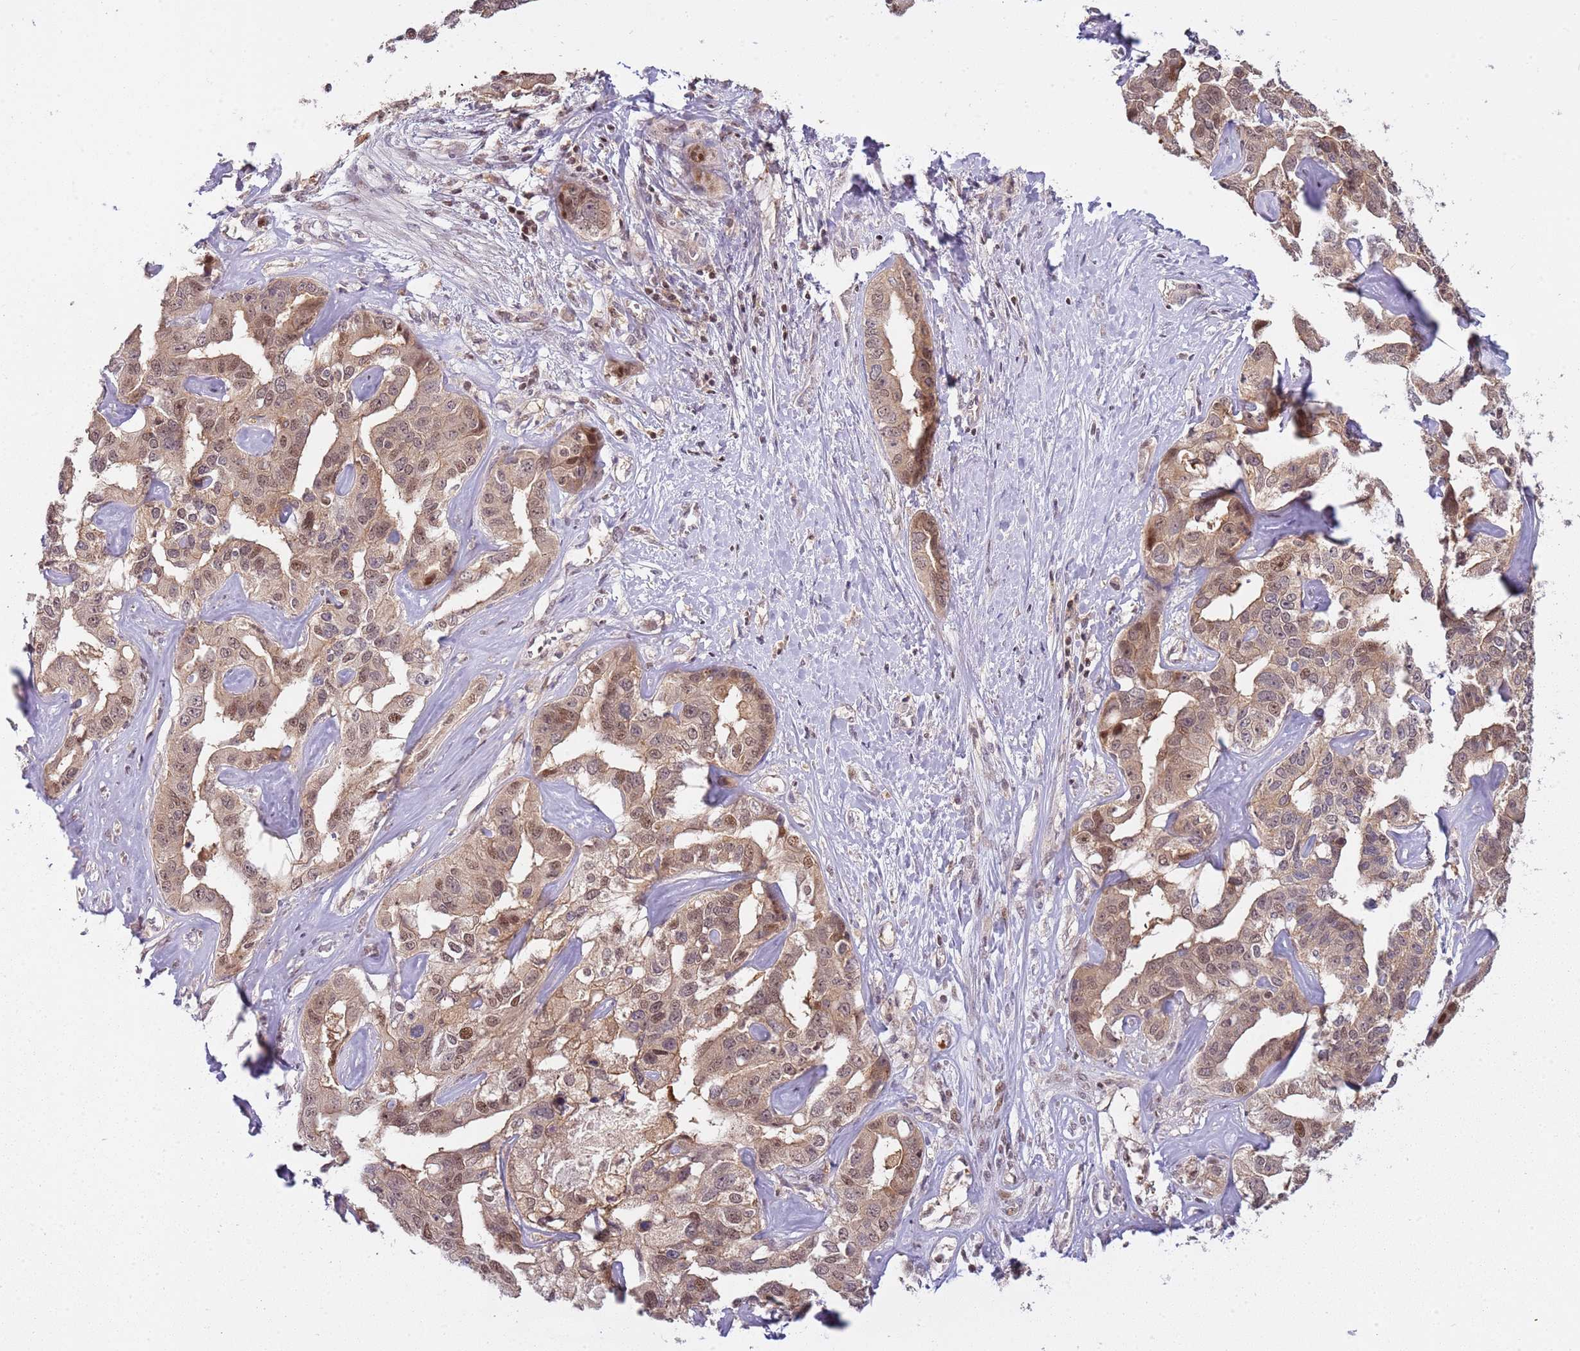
{"staining": {"intensity": "moderate", "quantity": ">75%", "location": "cytoplasmic/membranous,nuclear"}, "tissue": "liver cancer", "cell_type": "Tumor cells", "image_type": "cancer", "snomed": [{"axis": "morphology", "description": "Cholangiocarcinoma"}, {"axis": "topography", "description": "Liver"}], "caption": "Immunohistochemistry staining of cholangiocarcinoma (liver), which exhibits medium levels of moderate cytoplasmic/membranous and nuclear staining in approximately >75% of tumor cells indicating moderate cytoplasmic/membranous and nuclear protein positivity. The staining was performed using DAB (brown) for protein detection and nuclei were counterstained in hematoxylin (blue).", "gene": "GSTO2", "patient": {"sex": "male", "age": 59}}